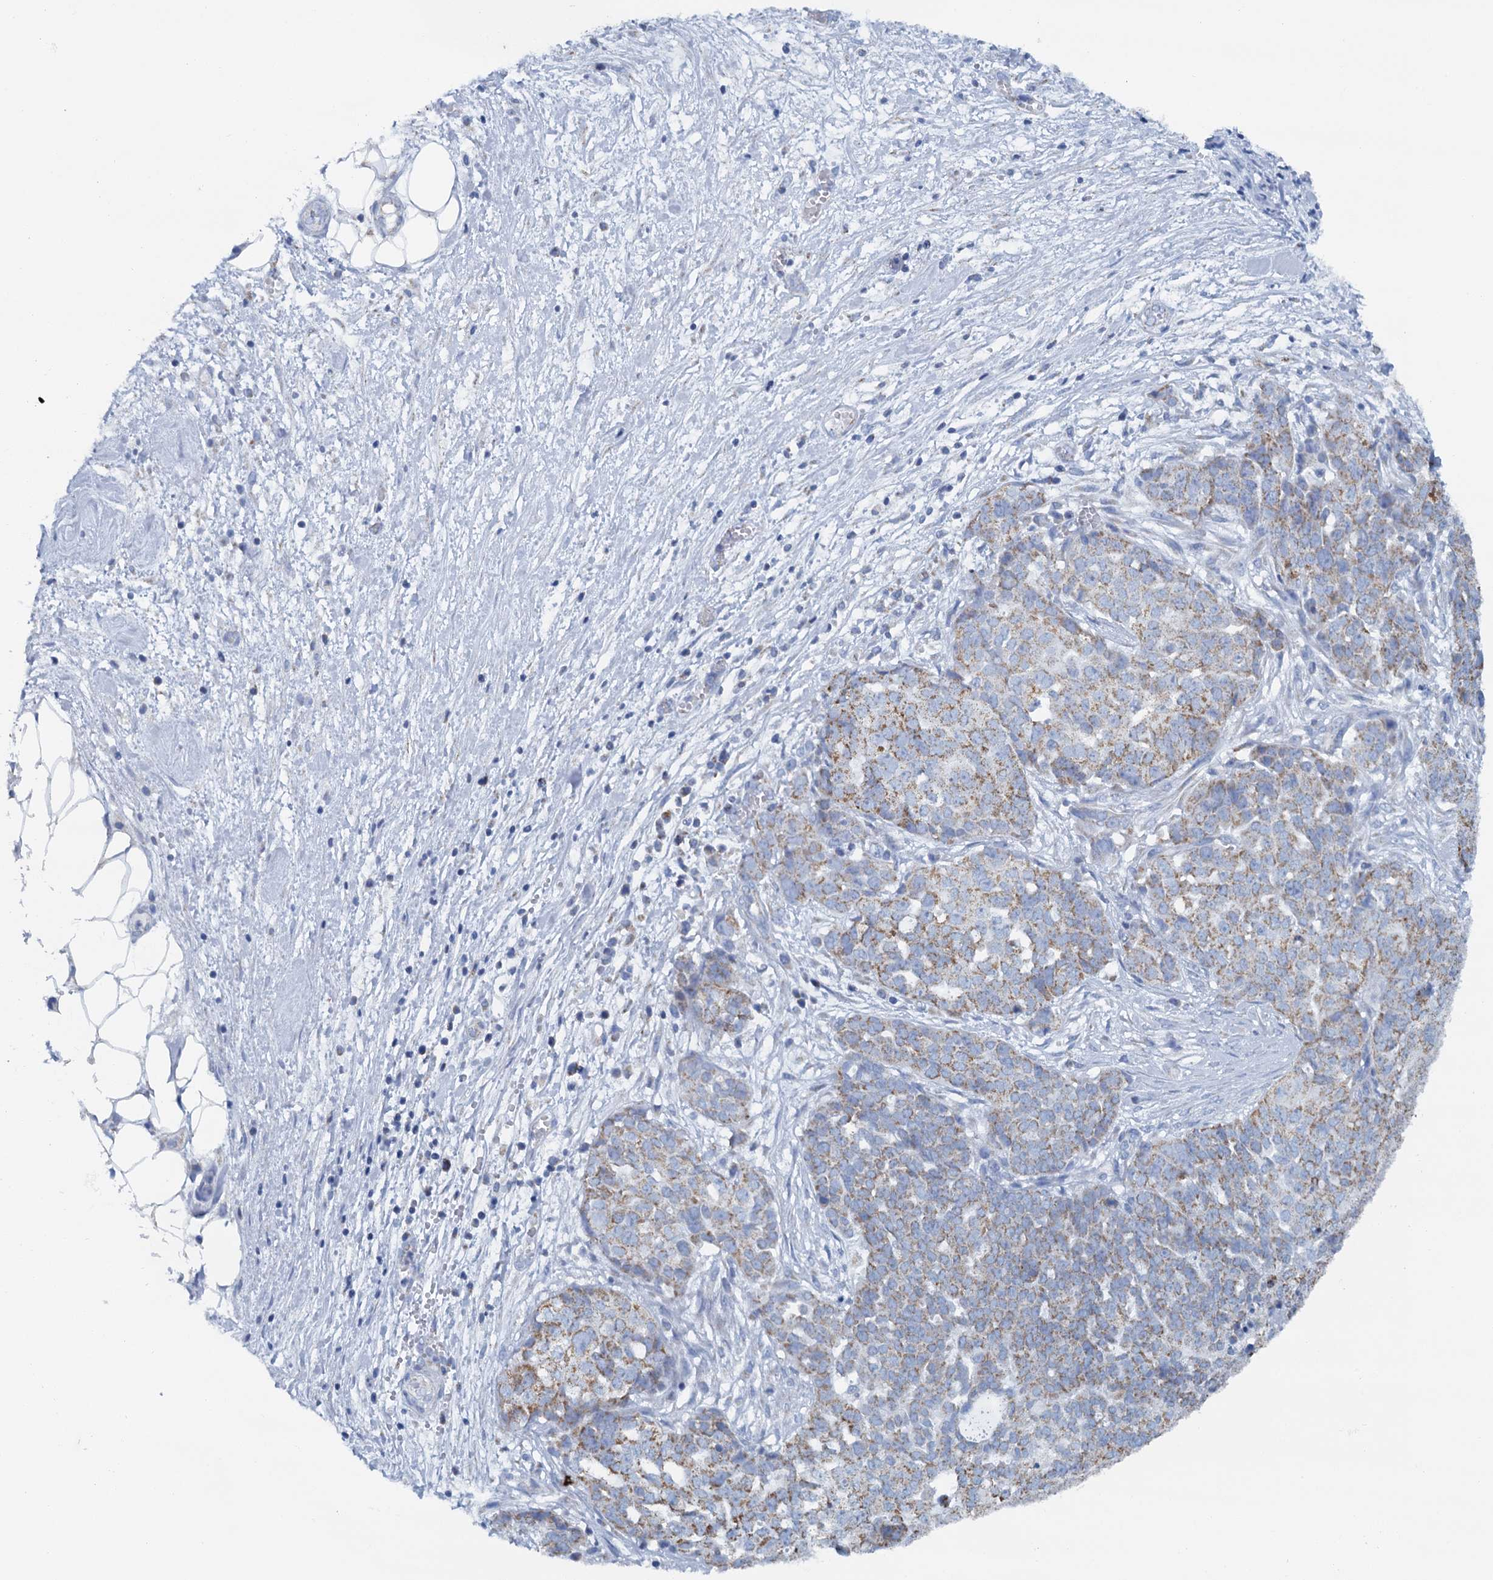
{"staining": {"intensity": "weak", "quantity": "25%-75%", "location": "cytoplasmic/membranous"}, "tissue": "ovarian cancer", "cell_type": "Tumor cells", "image_type": "cancer", "snomed": [{"axis": "morphology", "description": "Cystadenocarcinoma, serous, NOS"}, {"axis": "topography", "description": "Soft tissue"}, {"axis": "topography", "description": "Ovary"}], "caption": "Brown immunohistochemical staining in human ovarian cancer (serous cystadenocarcinoma) displays weak cytoplasmic/membranous expression in about 25%-75% of tumor cells.", "gene": "CCP110", "patient": {"sex": "female", "age": 57}}